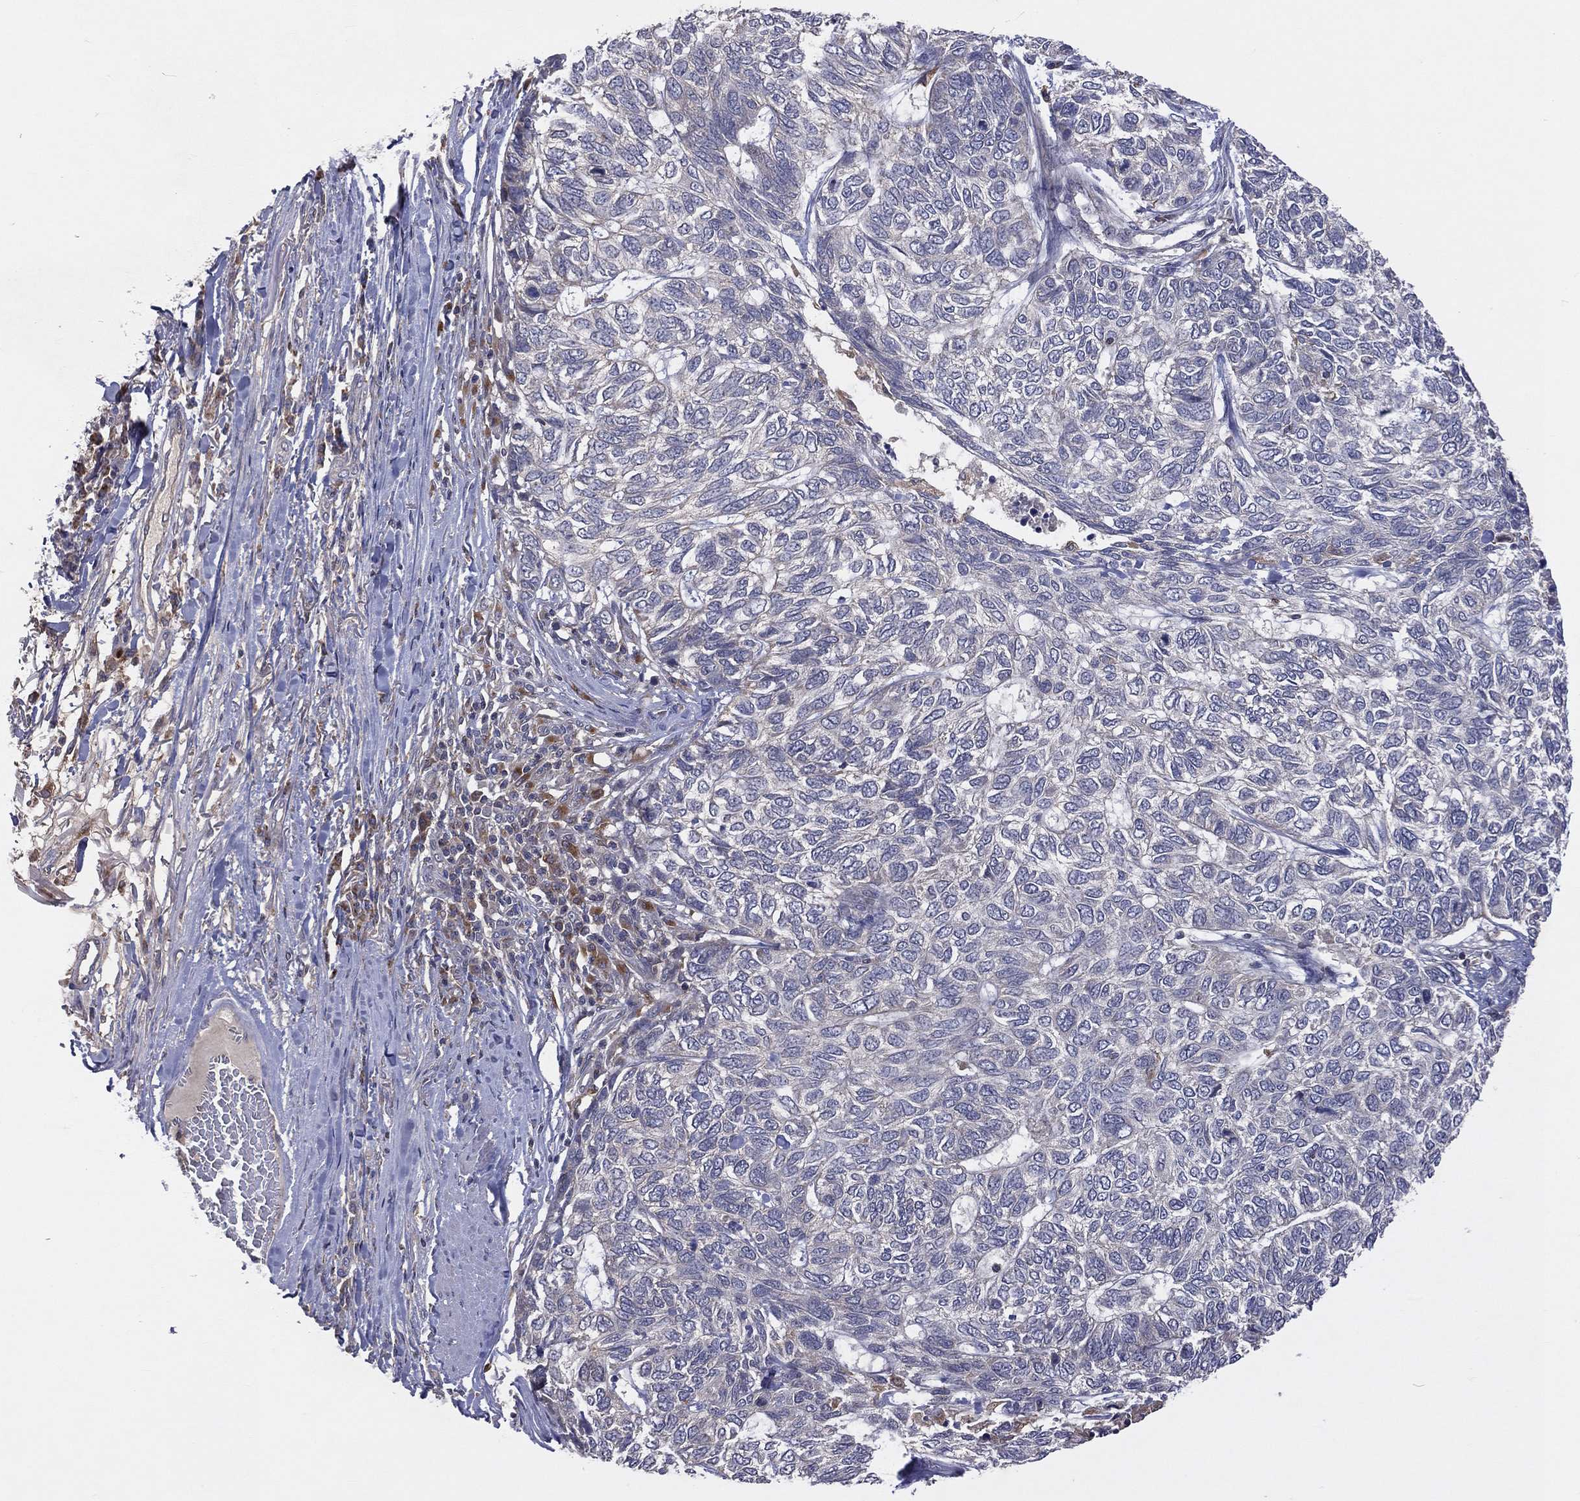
{"staining": {"intensity": "negative", "quantity": "none", "location": "none"}, "tissue": "skin cancer", "cell_type": "Tumor cells", "image_type": "cancer", "snomed": [{"axis": "morphology", "description": "Basal cell carcinoma"}, {"axis": "topography", "description": "Skin"}], "caption": "This micrograph is of skin cancer stained with immunohistochemistry (IHC) to label a protein in brown with the nuclei are counter-stained blue. There is no positivity in tumor cells.", "gene": "STARD3", "patient": {"sex": "female", "age": 65}}